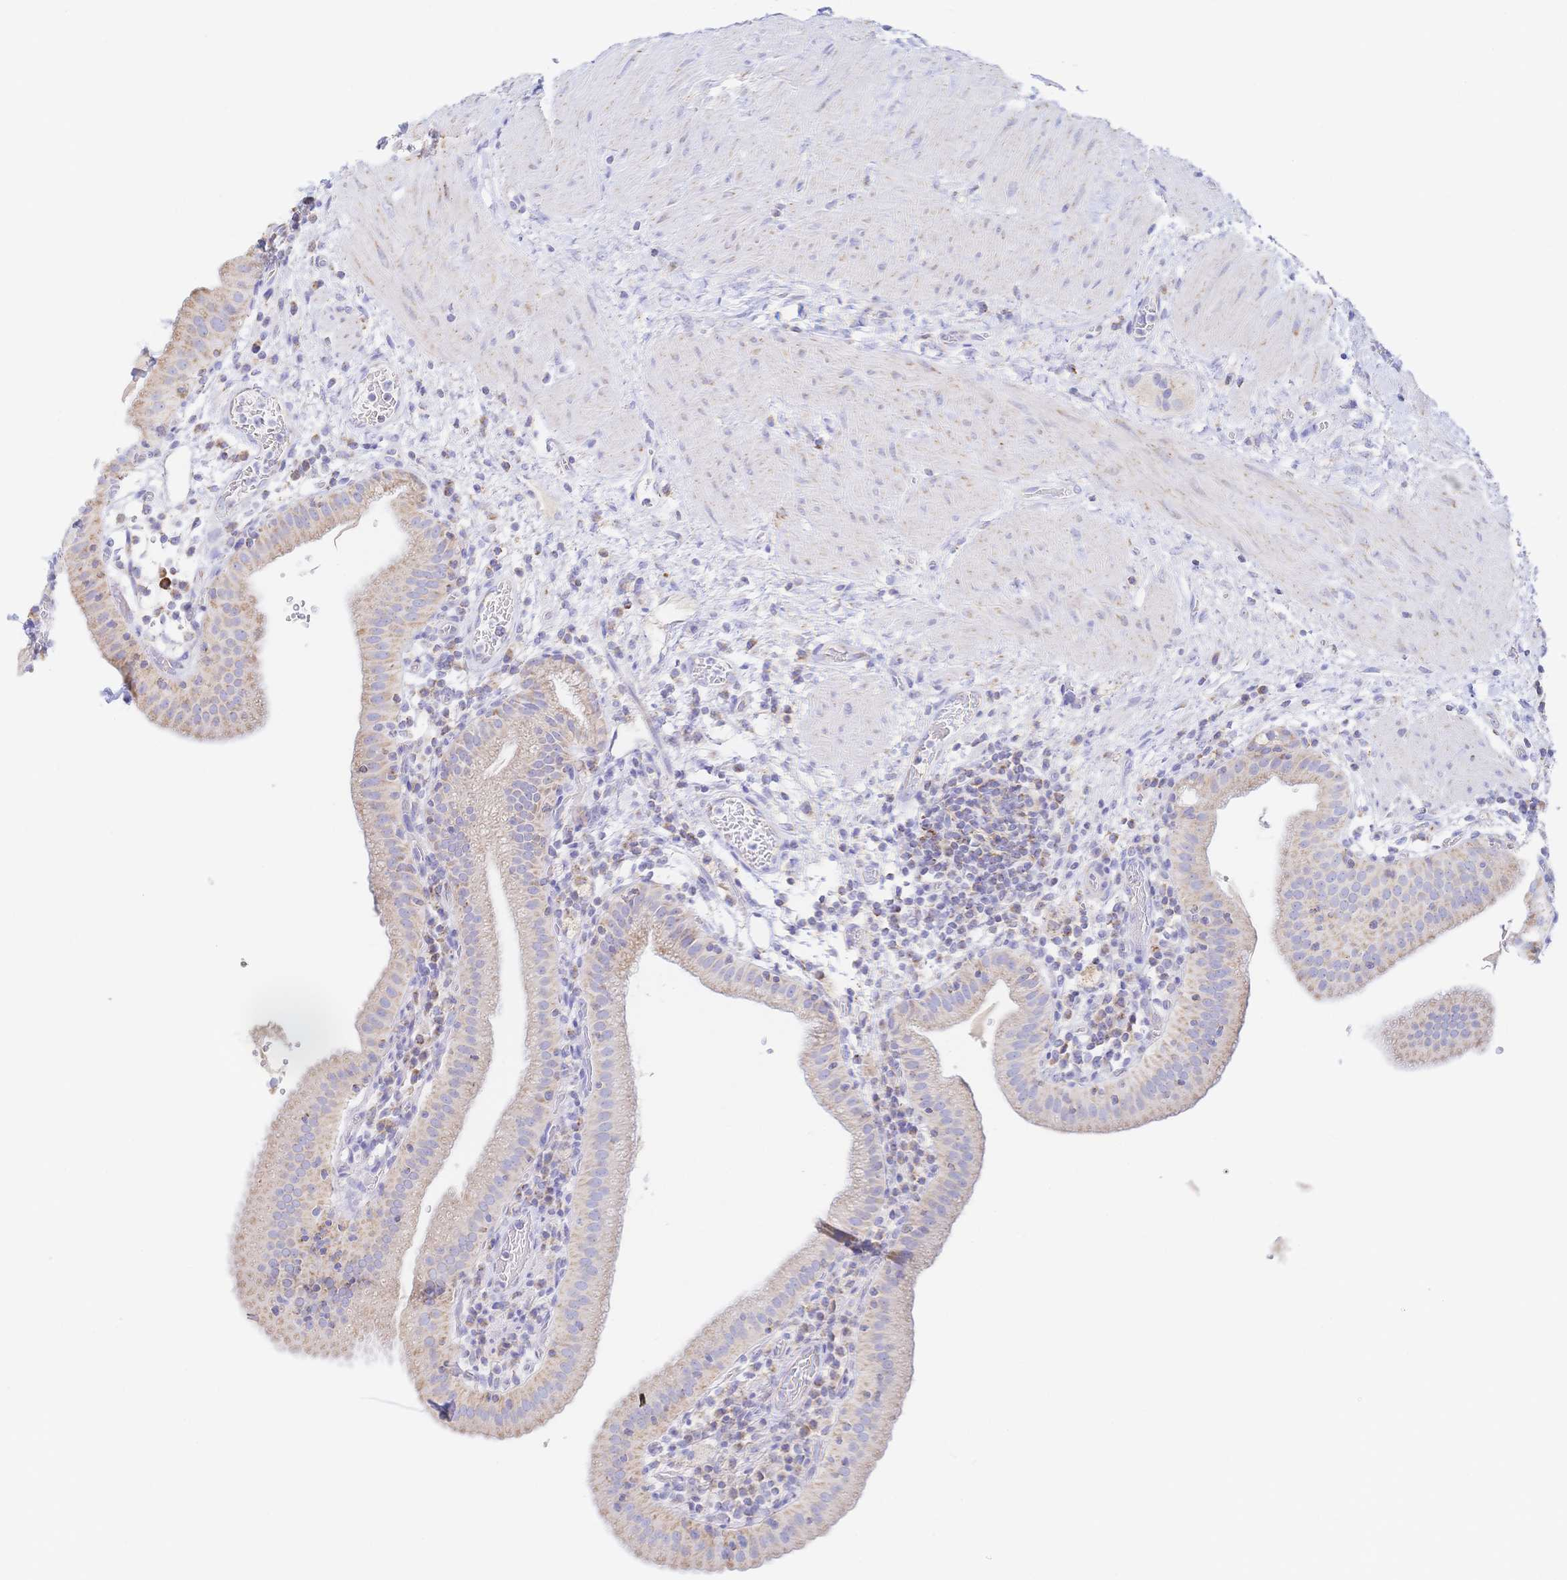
{"staining": {"intensity": "moderate", "quantity": ">75%", "location": "cytoplasmic/membranous"}, "tissue": "gallbladder", "cell_type": "Glandular cells", "image_type": "normal", "snomed": [{"axis": "morphology", "description": "Normal tissue, NOS"}, {"axis": "topography", "description": "Gallbladder"}], "caption": "This image reveals immunohistochemistry (IHC) staining of normal gallbladder, with medium moderate cytoplasmic/membranous expression in approximately >75% of glandular cells.", "gene": "SYNGR4", "patient": {"sex": "male", "age": 26}}